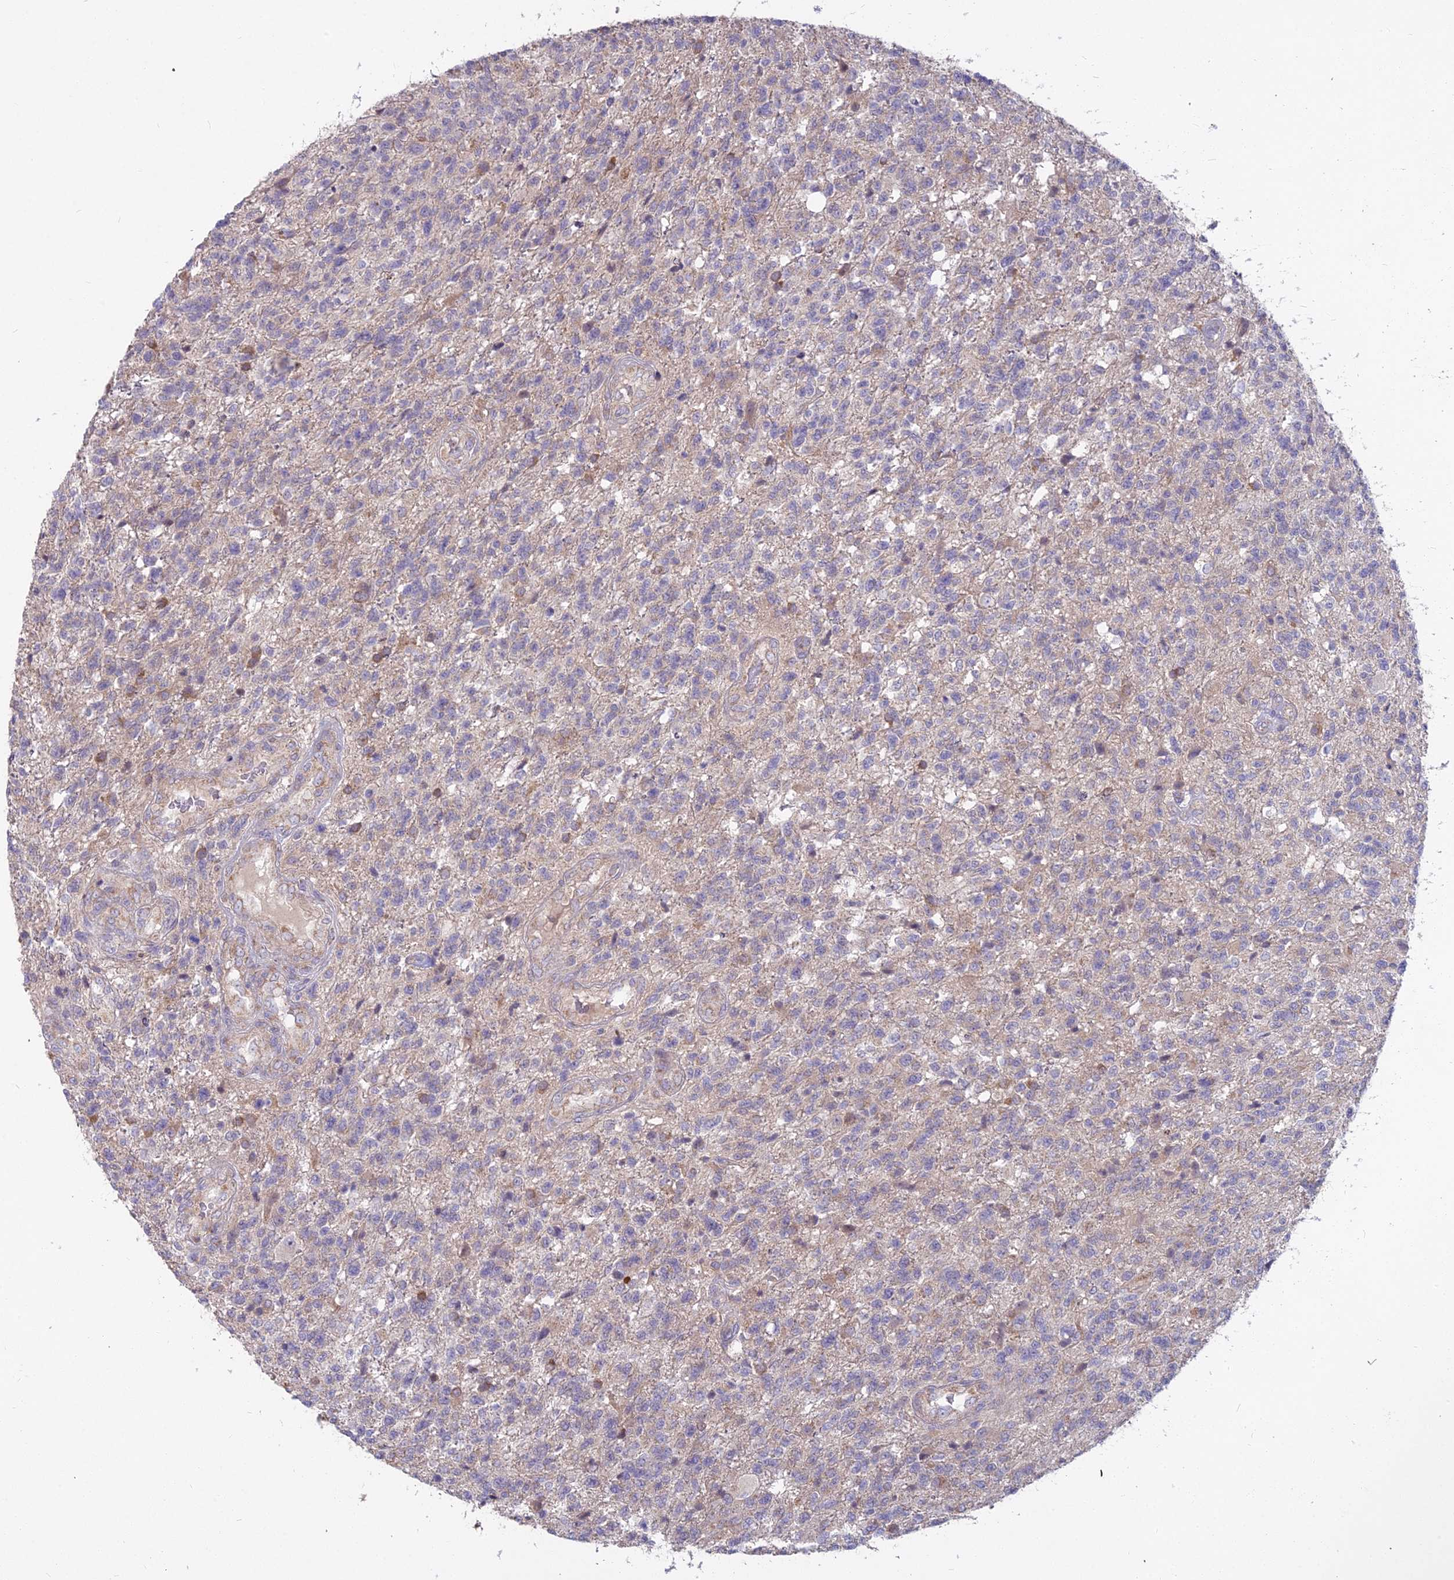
{"staining": {"intensity": "negative", "quantity": "none", "location": "none"}, "tissue": "glioma", "cell_type": "Tumor cells", "image_type": "cancer", "snomed": [{"axis": "morphology", "description": "Glioma, malignant, High grade"}, {"axis": "topography", "description": "Brain"}], "caption": "Tumor cells are negative for brown protein staining in glioma.", "gene": "MICU2", "patient": {"sex": "male", "age": 56}}